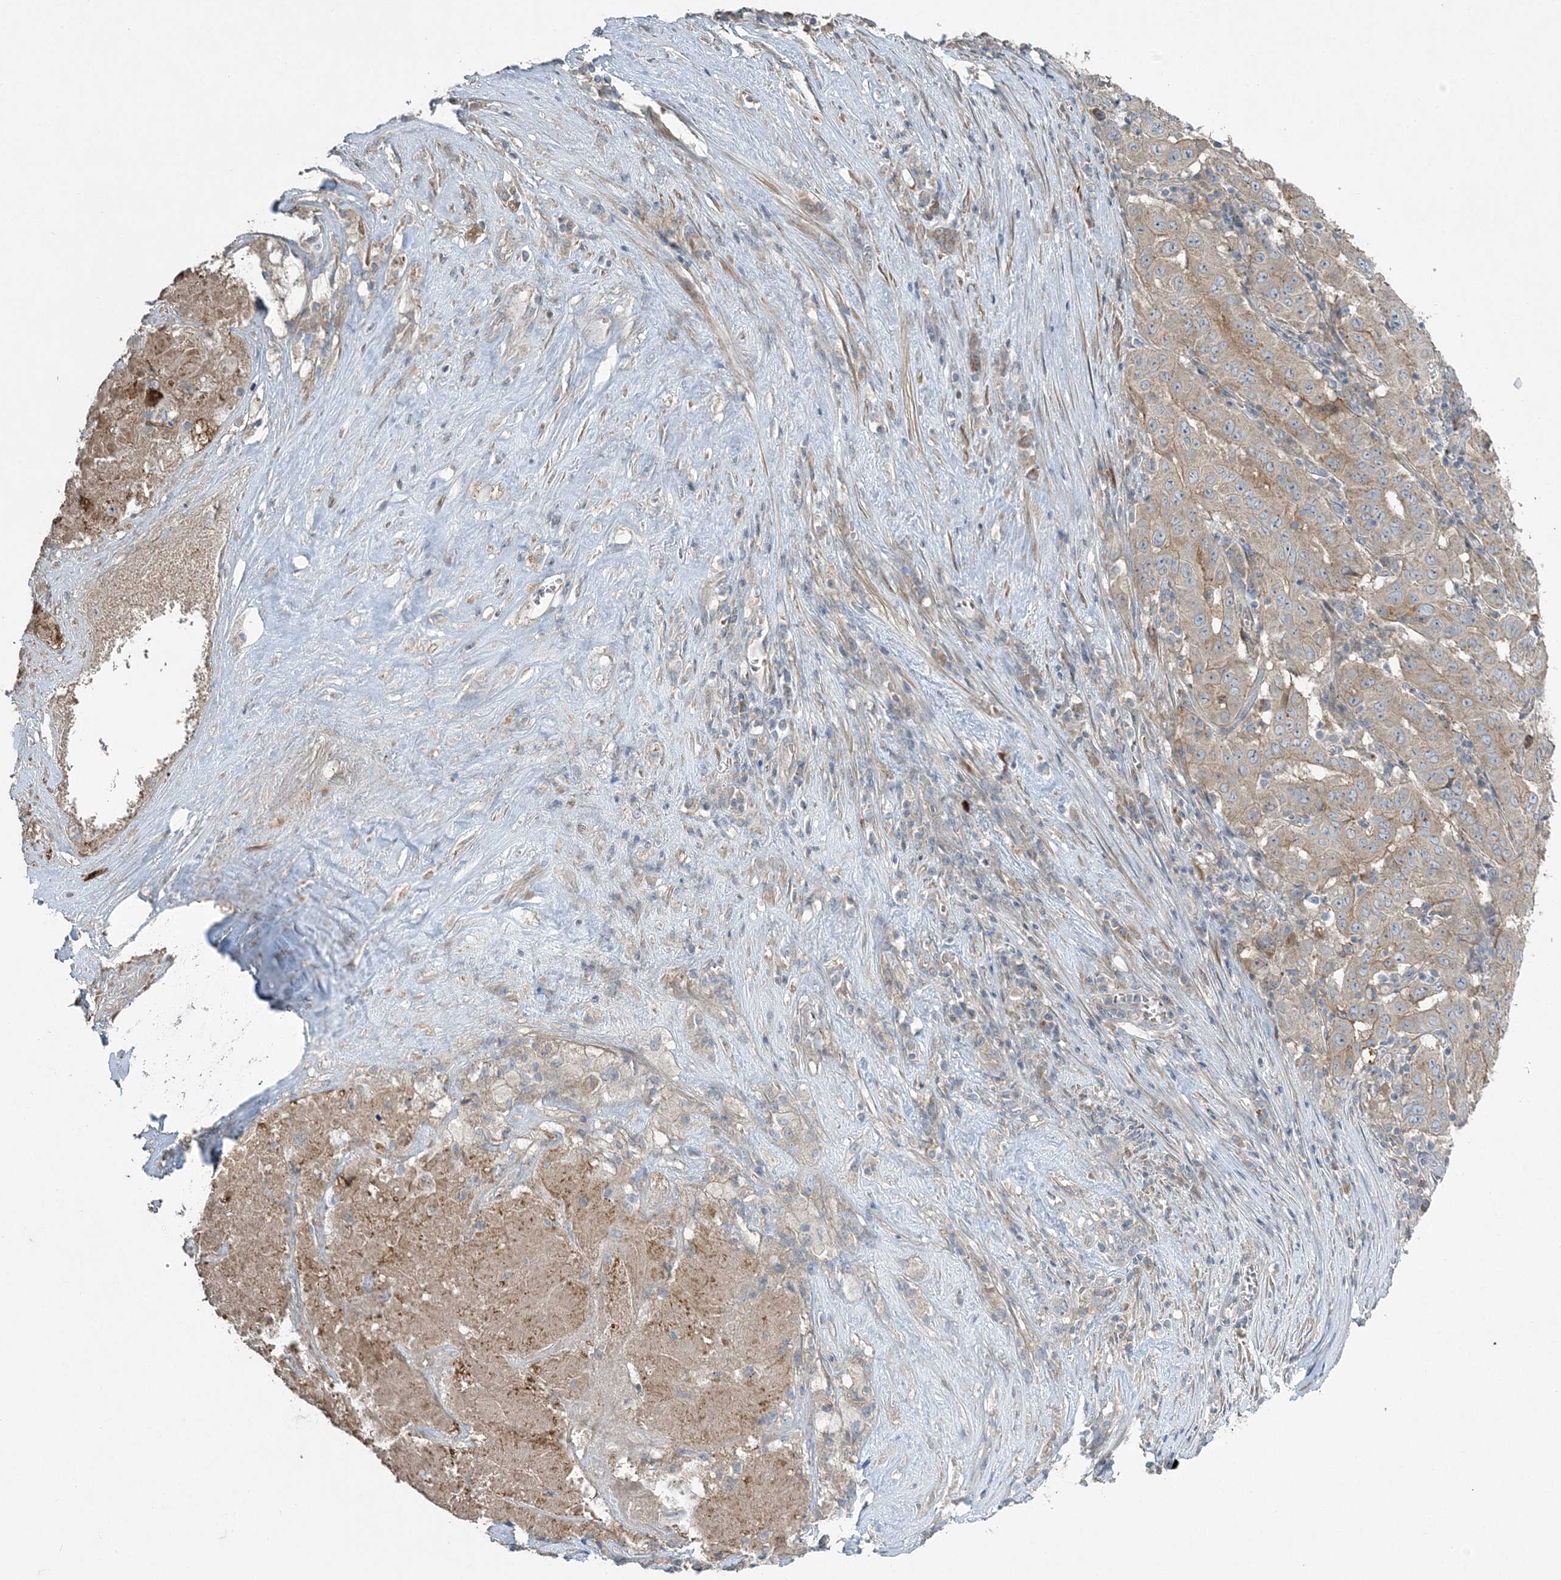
{"staining": {"intensity": "weak", "quantity": ">75%", "location": "cytoplasmic/membranous"}, "tissue": "pancreatic cancer", "cell_type": "Tumor cells", "image_type": "cancer", "snomed": [{"axis": "morphology", "description": "Adenocarcinoma, NOS"}, {"axis": "topography", "description": "Pancreas"}], "caption": "This is a photomicrograph of IHC staining of pancreatic cancer, which shows weak expression in the cytoplasmic/membranous of tumor cells.", "gene": "SLC4A10", "patient": {"sex": "male", "age": 63}}